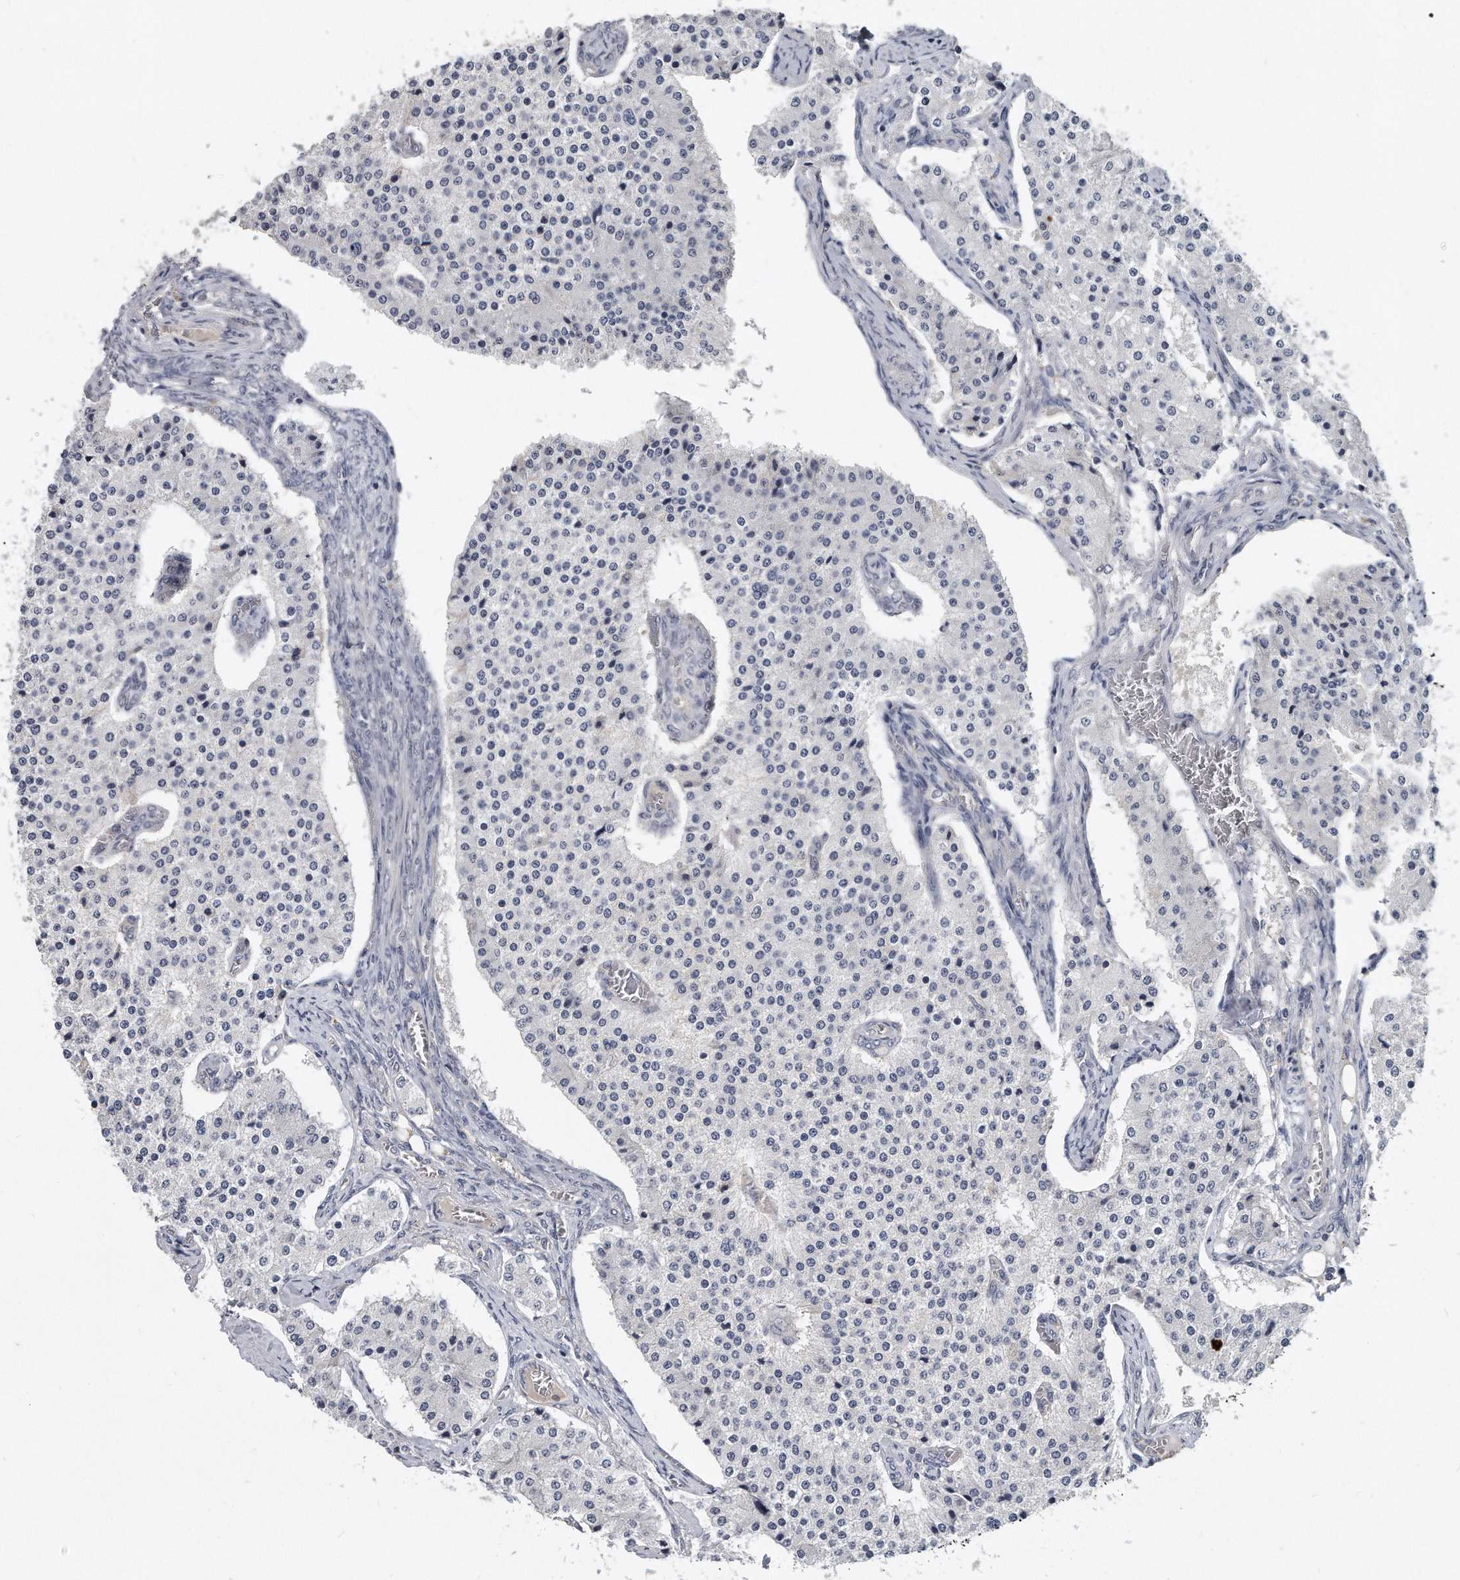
{"staining": {"intensity": "negative", "quantity": "none", "location": "none"}, "tissue": "carcinoid", "cell_type": "Tumor cells", "image_type": "cancer", "snomed": [{"axis": "morphology", "description": "Carcinoid, malignant, NOS"}, {"axis": "topography", "description": "Colon"}], "caption": "There is no significant expression in tumor cells of malignant carcinoid.", "gene": "KLHL7", "patient": {"sex": "female", "age": 52}}